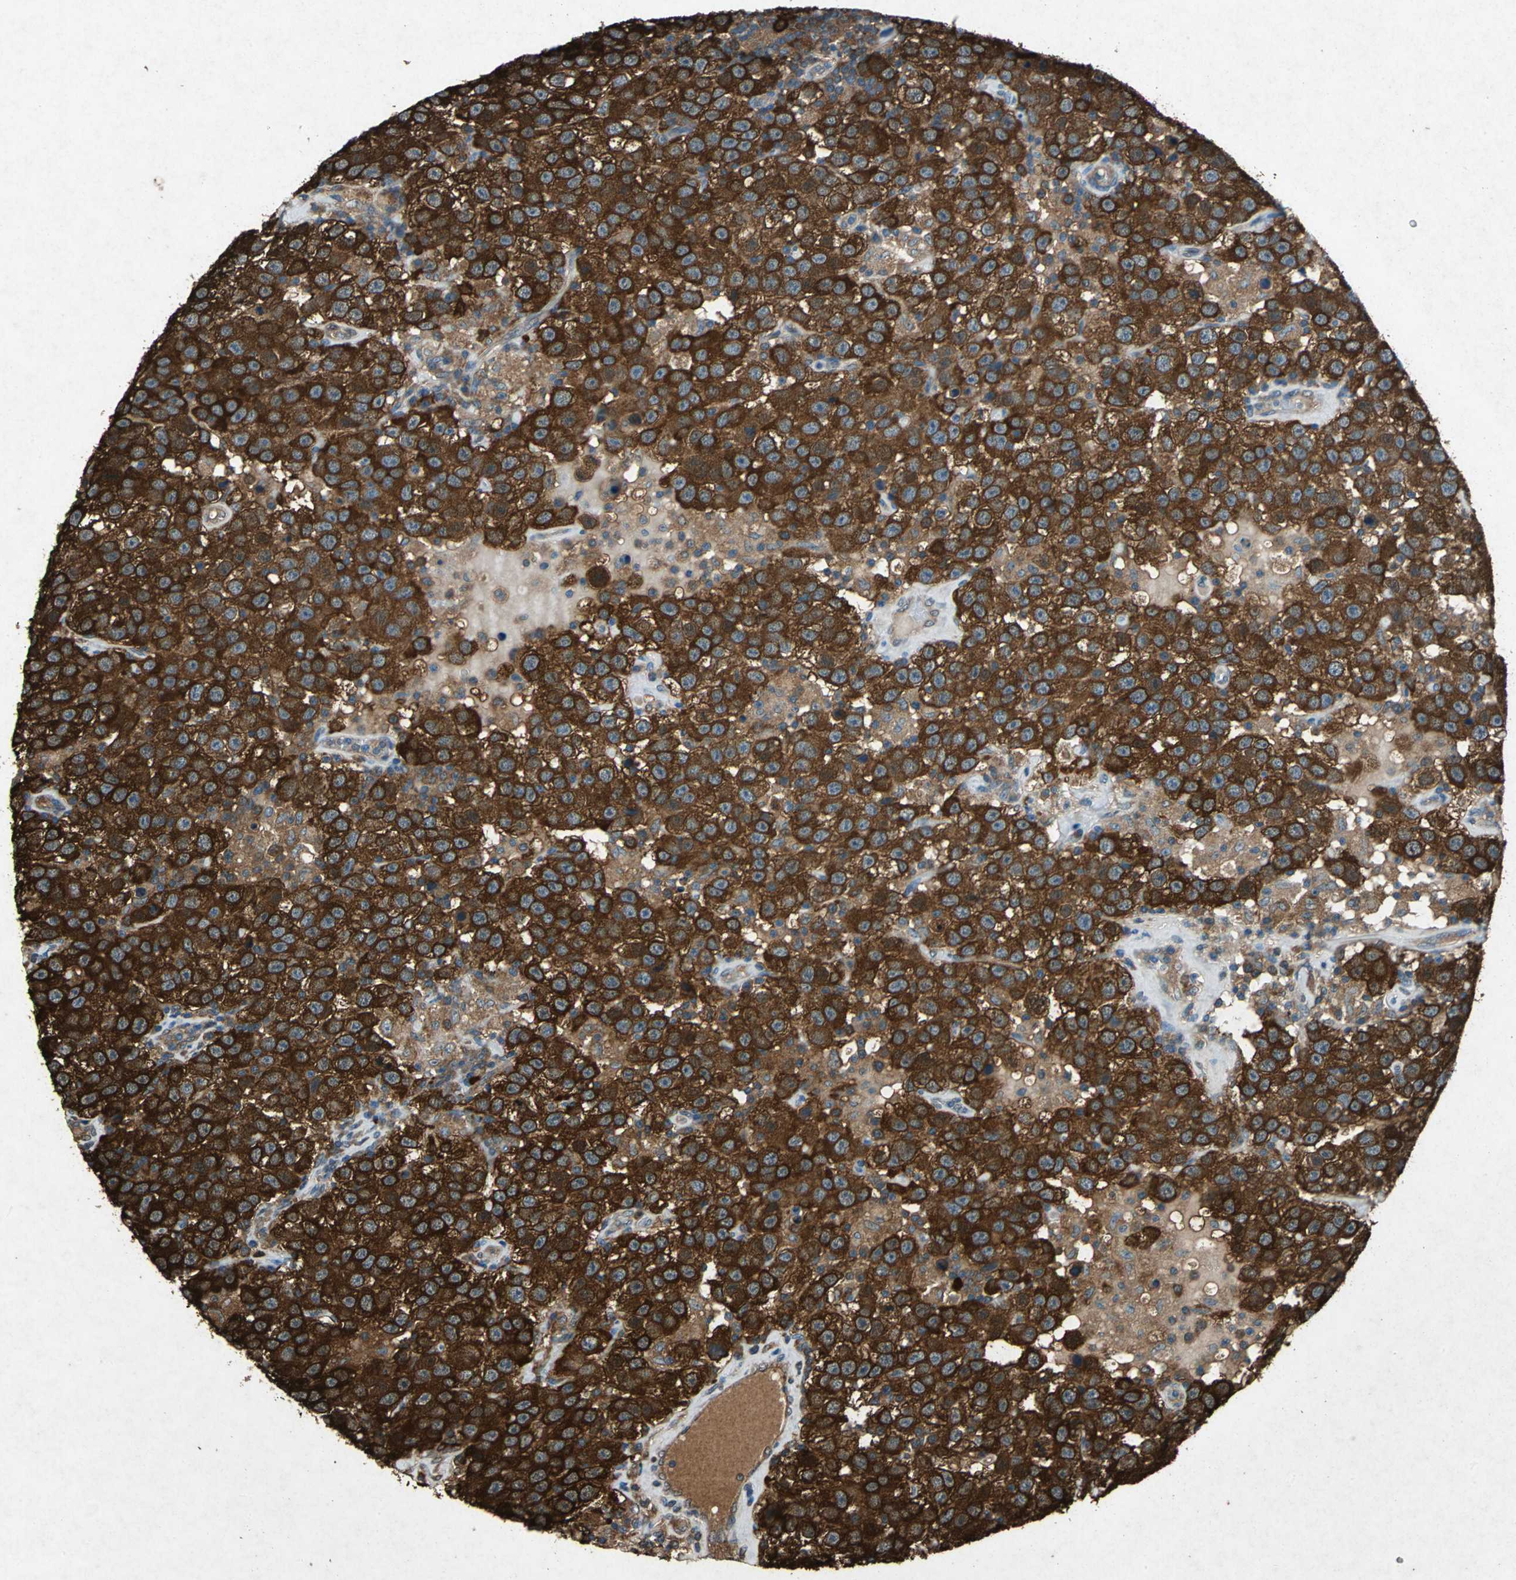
{"staining": {"intensity": "strong", "quantity": ">75%", "location": "cytoplasmic/membranous"}, "tissue": "testis cancer", "cell_type": "Tumor cells", "image_type": "cancer", "snomed": [{"axis": "morphology", "description": "Seminoma, NOS"}, {"axis": "topography", "description": "Testis"}], "caption": "Immunohistochemical staining of human testis cancer demonstrates high levels of strong cytoplasmic/membranous staining in approximately >75% of tumor cells.", "gene": "HSP90AB1", "patient": {"sex": "male", "age": 41}}